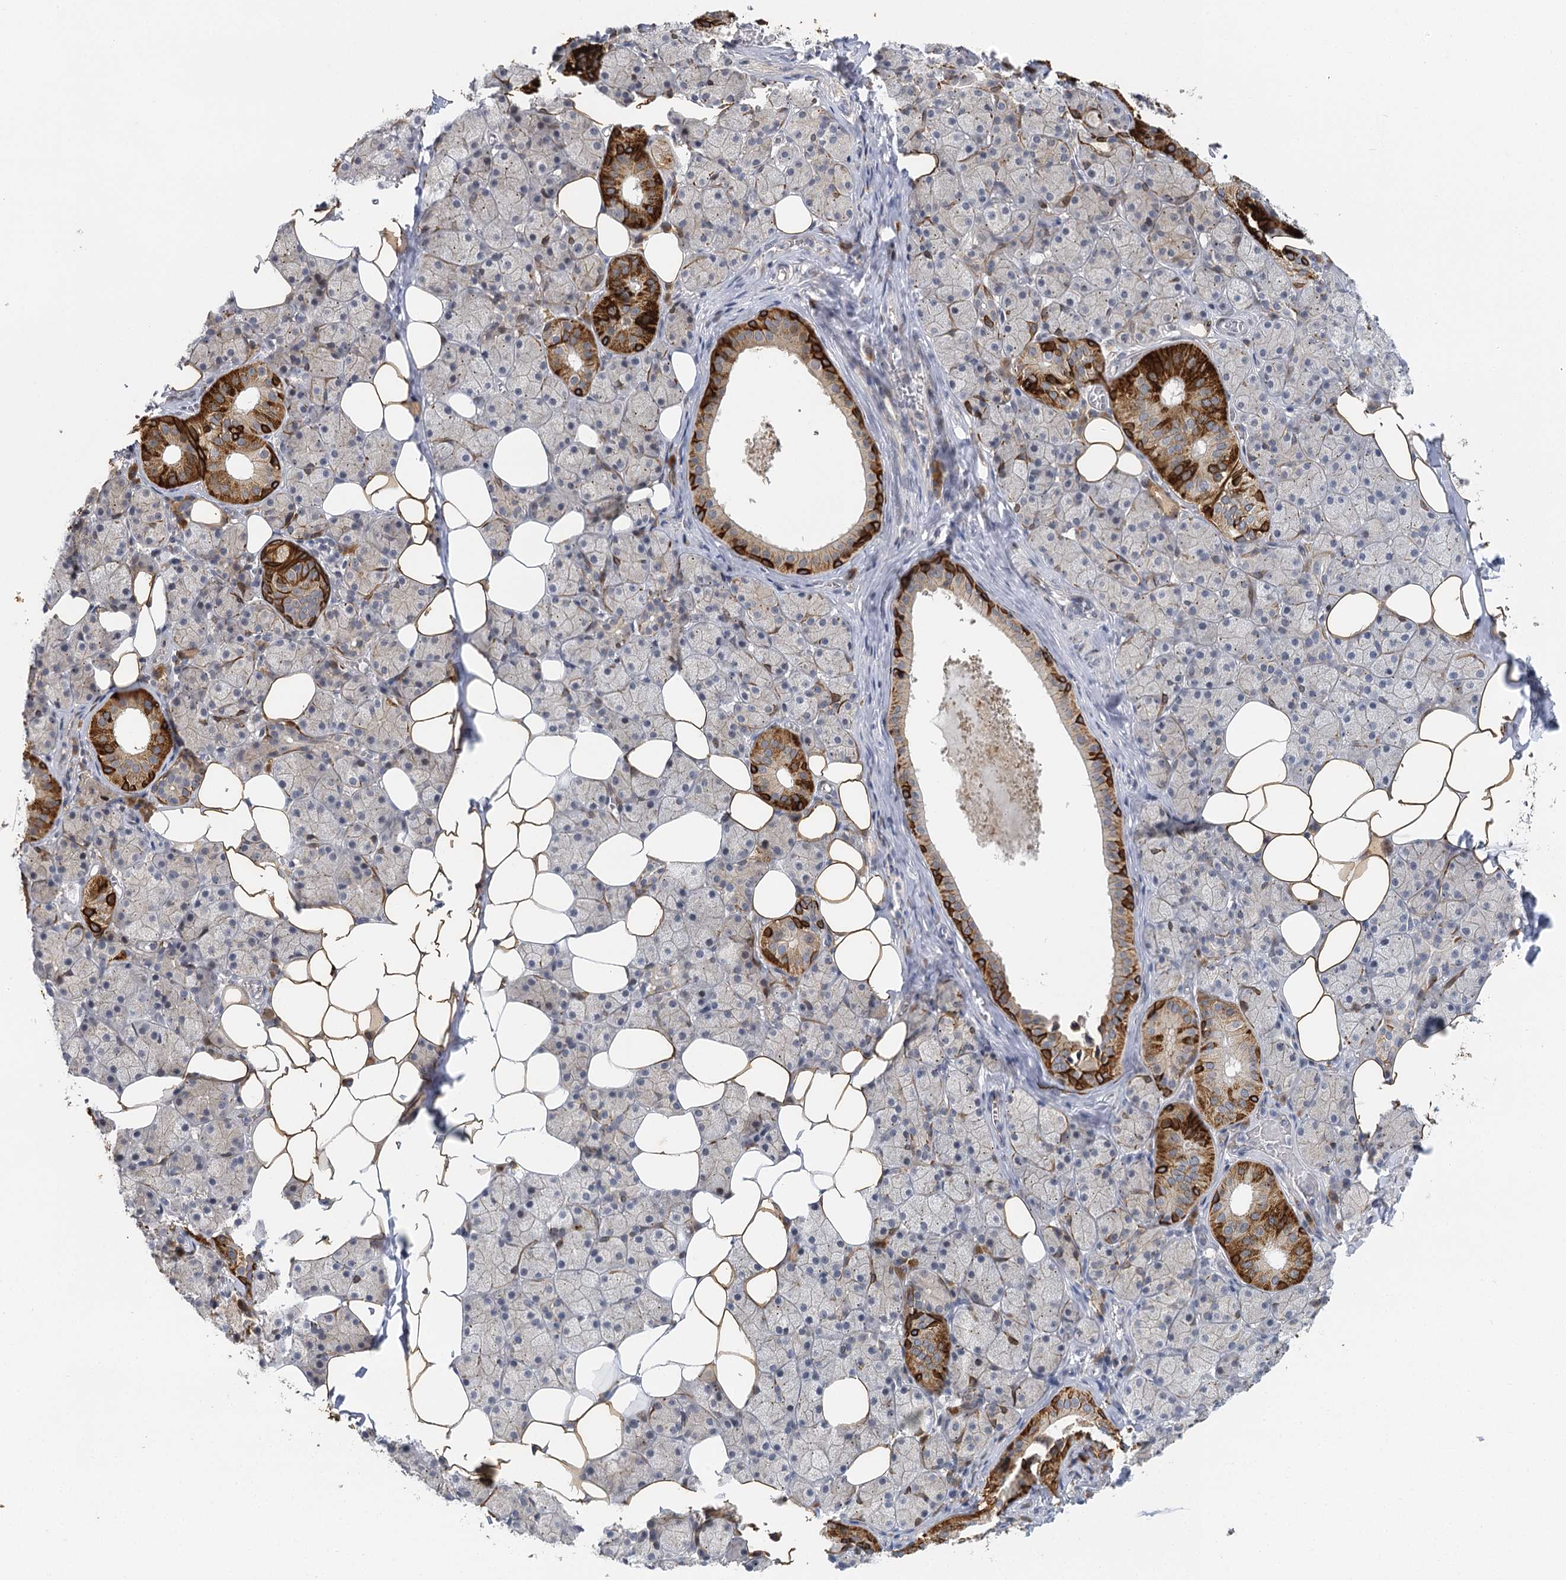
{"staining": {"intensity": "strong", "quantity": "<25%", "location": "cytoplasmic/membranous"}, "tissue": "salivary gland", "cell_type": "Glandular cells", "image_type": "normal", "snomed": [{"axis": "morphology", "description": "Normal tissue, NOS"}, {"axis": "topography", "description": "Salivary gland"}], "caption": "This micrograph demonstrates unremarkable salivary gland stained with immunohistochemistry to label a protein in brown. The cytoplasmic/membranous of glandular cells show strong positivity for the protein. Nuclei are counter-stained blue.", "gene": "IL11RA", "patient": {"sex": "female", "age": 33}}